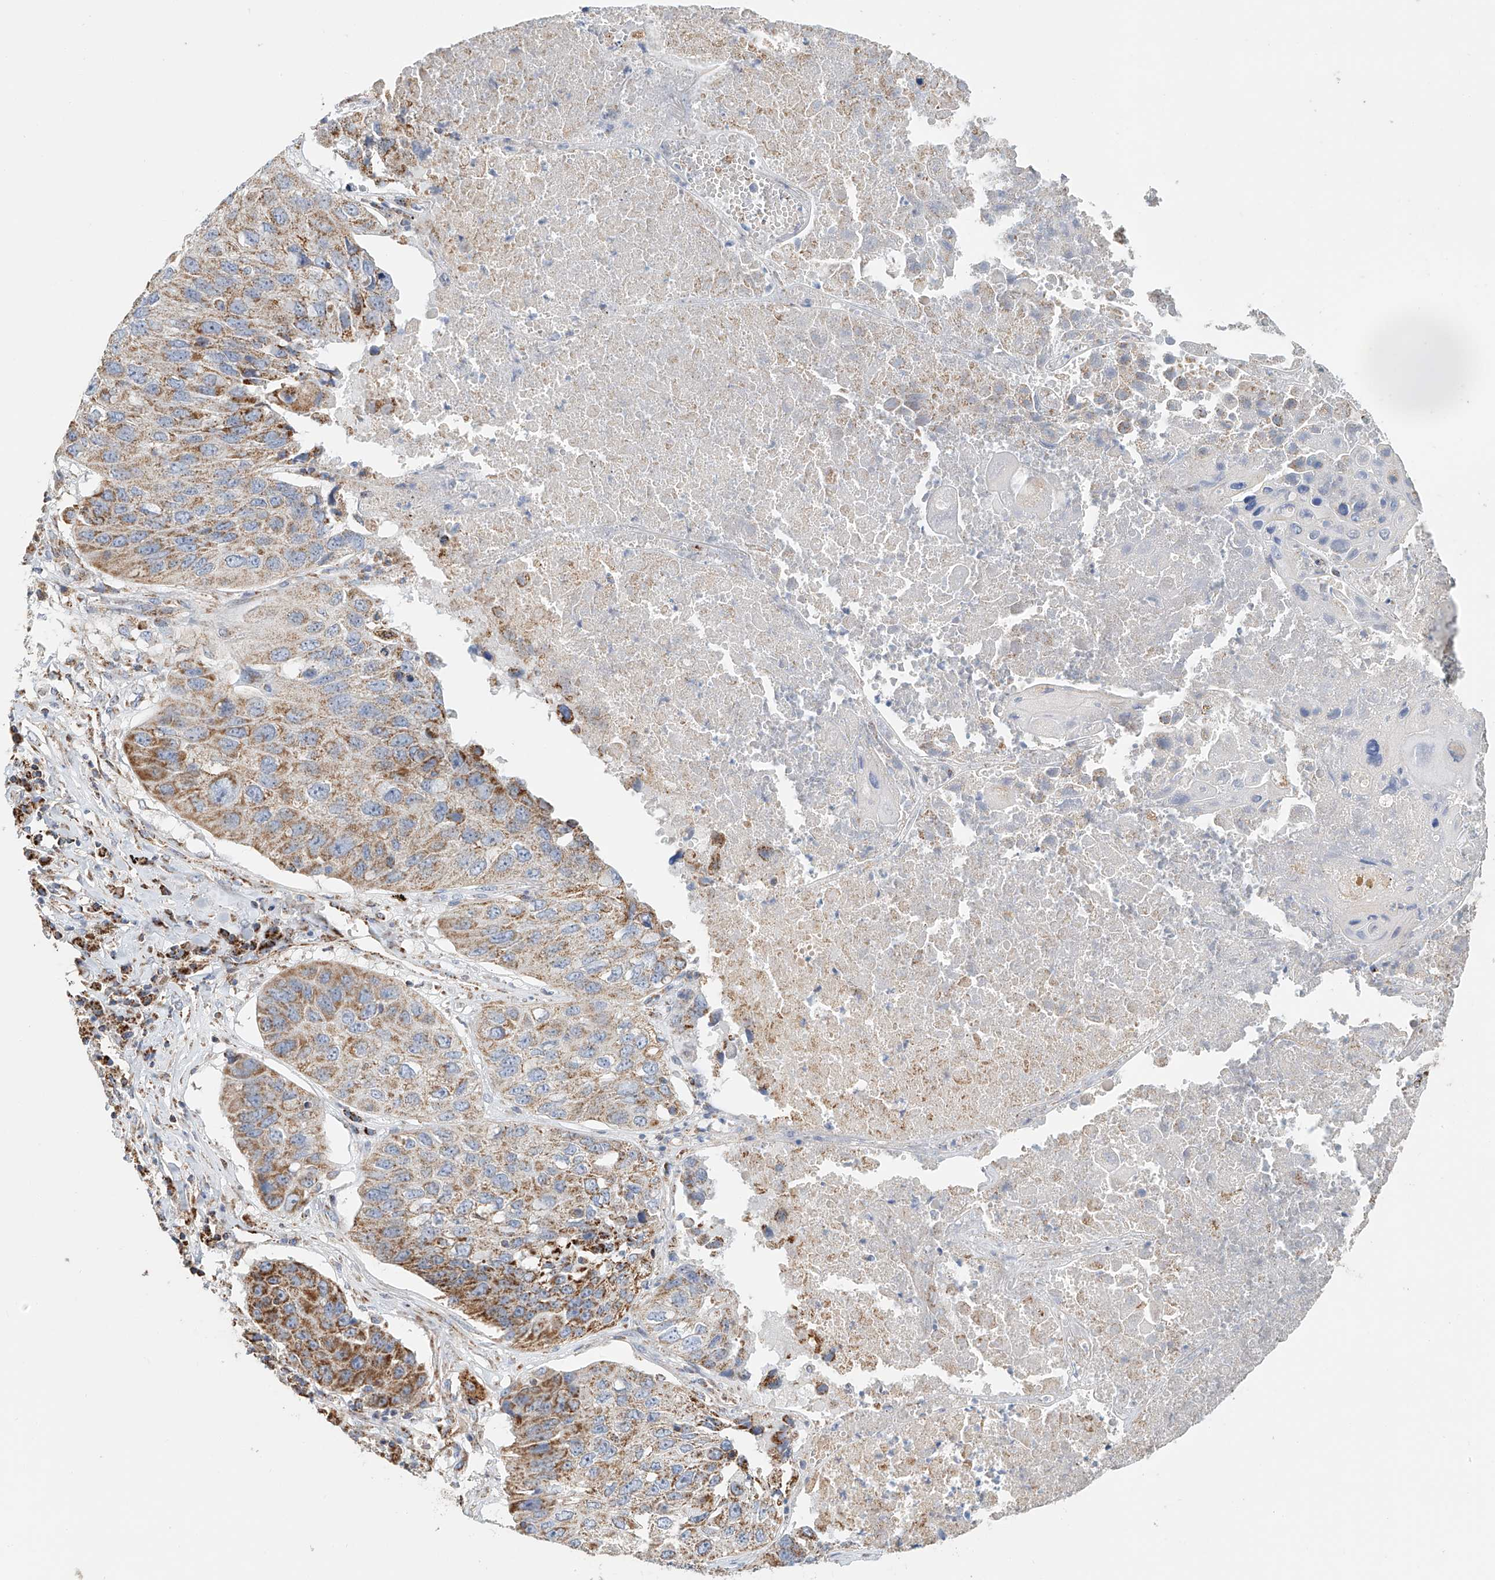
{"staining": {"intensity": "moderate", "quantity": ">75%", "location": "cytoplasmic/membranous"}, "tissue": "lung cancer", "cell_type": "Tumor cells", "image_type": "cancer", "snomed": [{"axis": "morphology", "description": "Squamous cell carcinoma, NOS"}, {"axis": "topography", "description": "Lung"}], "caption": "Lung cancer stained with immunohistochemistry (IHC) displays moderate cytoplasmic/membranous staining in about >75% of tumor cells.", "gene": "MCL1", "patient": {"sex": "male", "age": 61}}